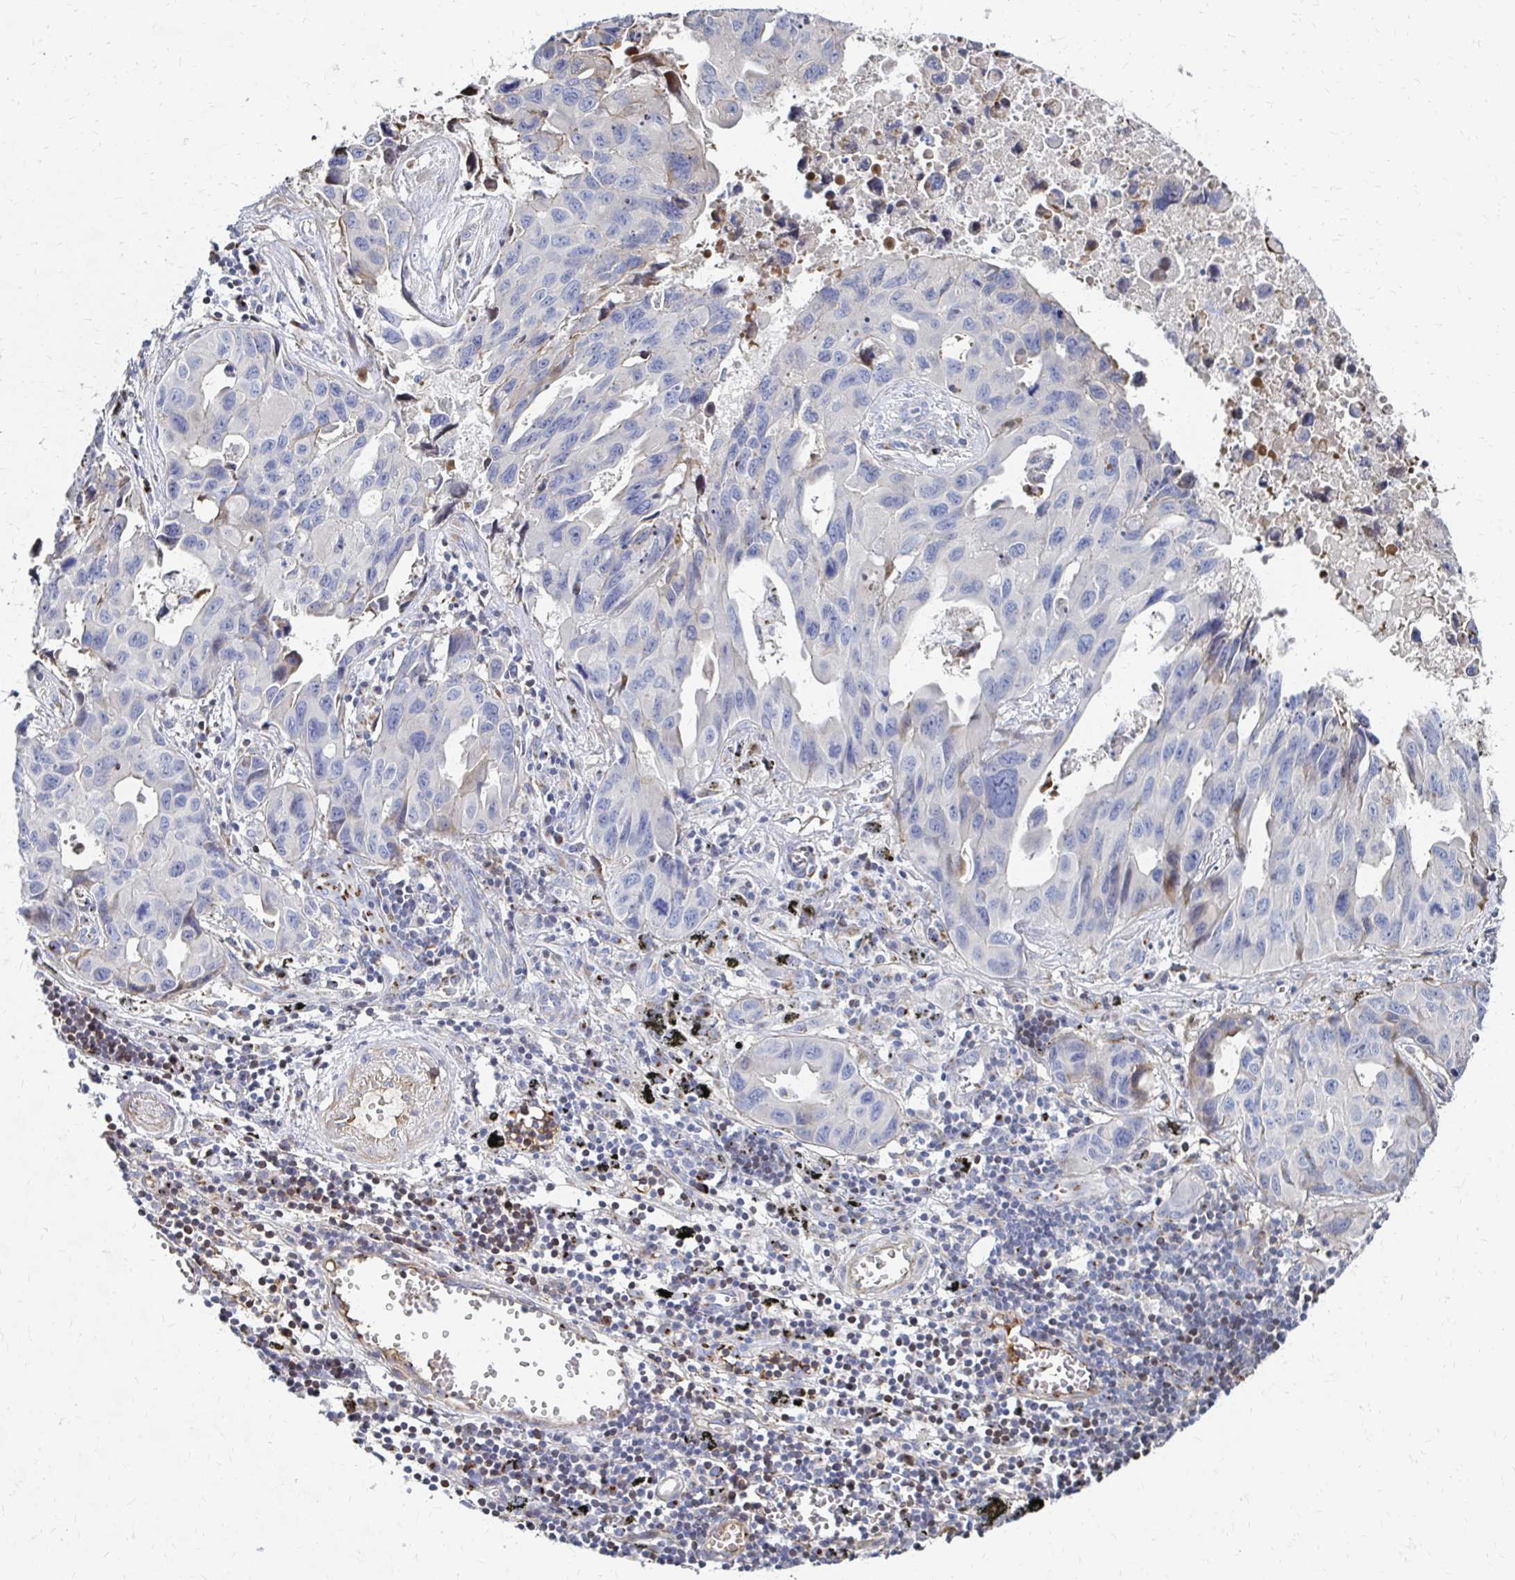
{"staining": {"intensity": "negative", "quantity": "none", "location": "none"}, "tissue": "lung cancer", "cell_type": "Tumor cells", "image_type": "cancer", "snomed": [{"axis": "morphology", "description": "Adenocarcinoma, NOS"}, {"axis": "topography", "description": "Lymph node"}, {"axis": "topography", "description": "Lung"}], "caption": "IHC micrograph of neoplastic tissue: human lung cancer (adenocarcinoma) stained with DAB displays no significant protein positivity in tumor cells.", "gene": "MAN1A1", "patient": {"sex": "male", "age": 64}}